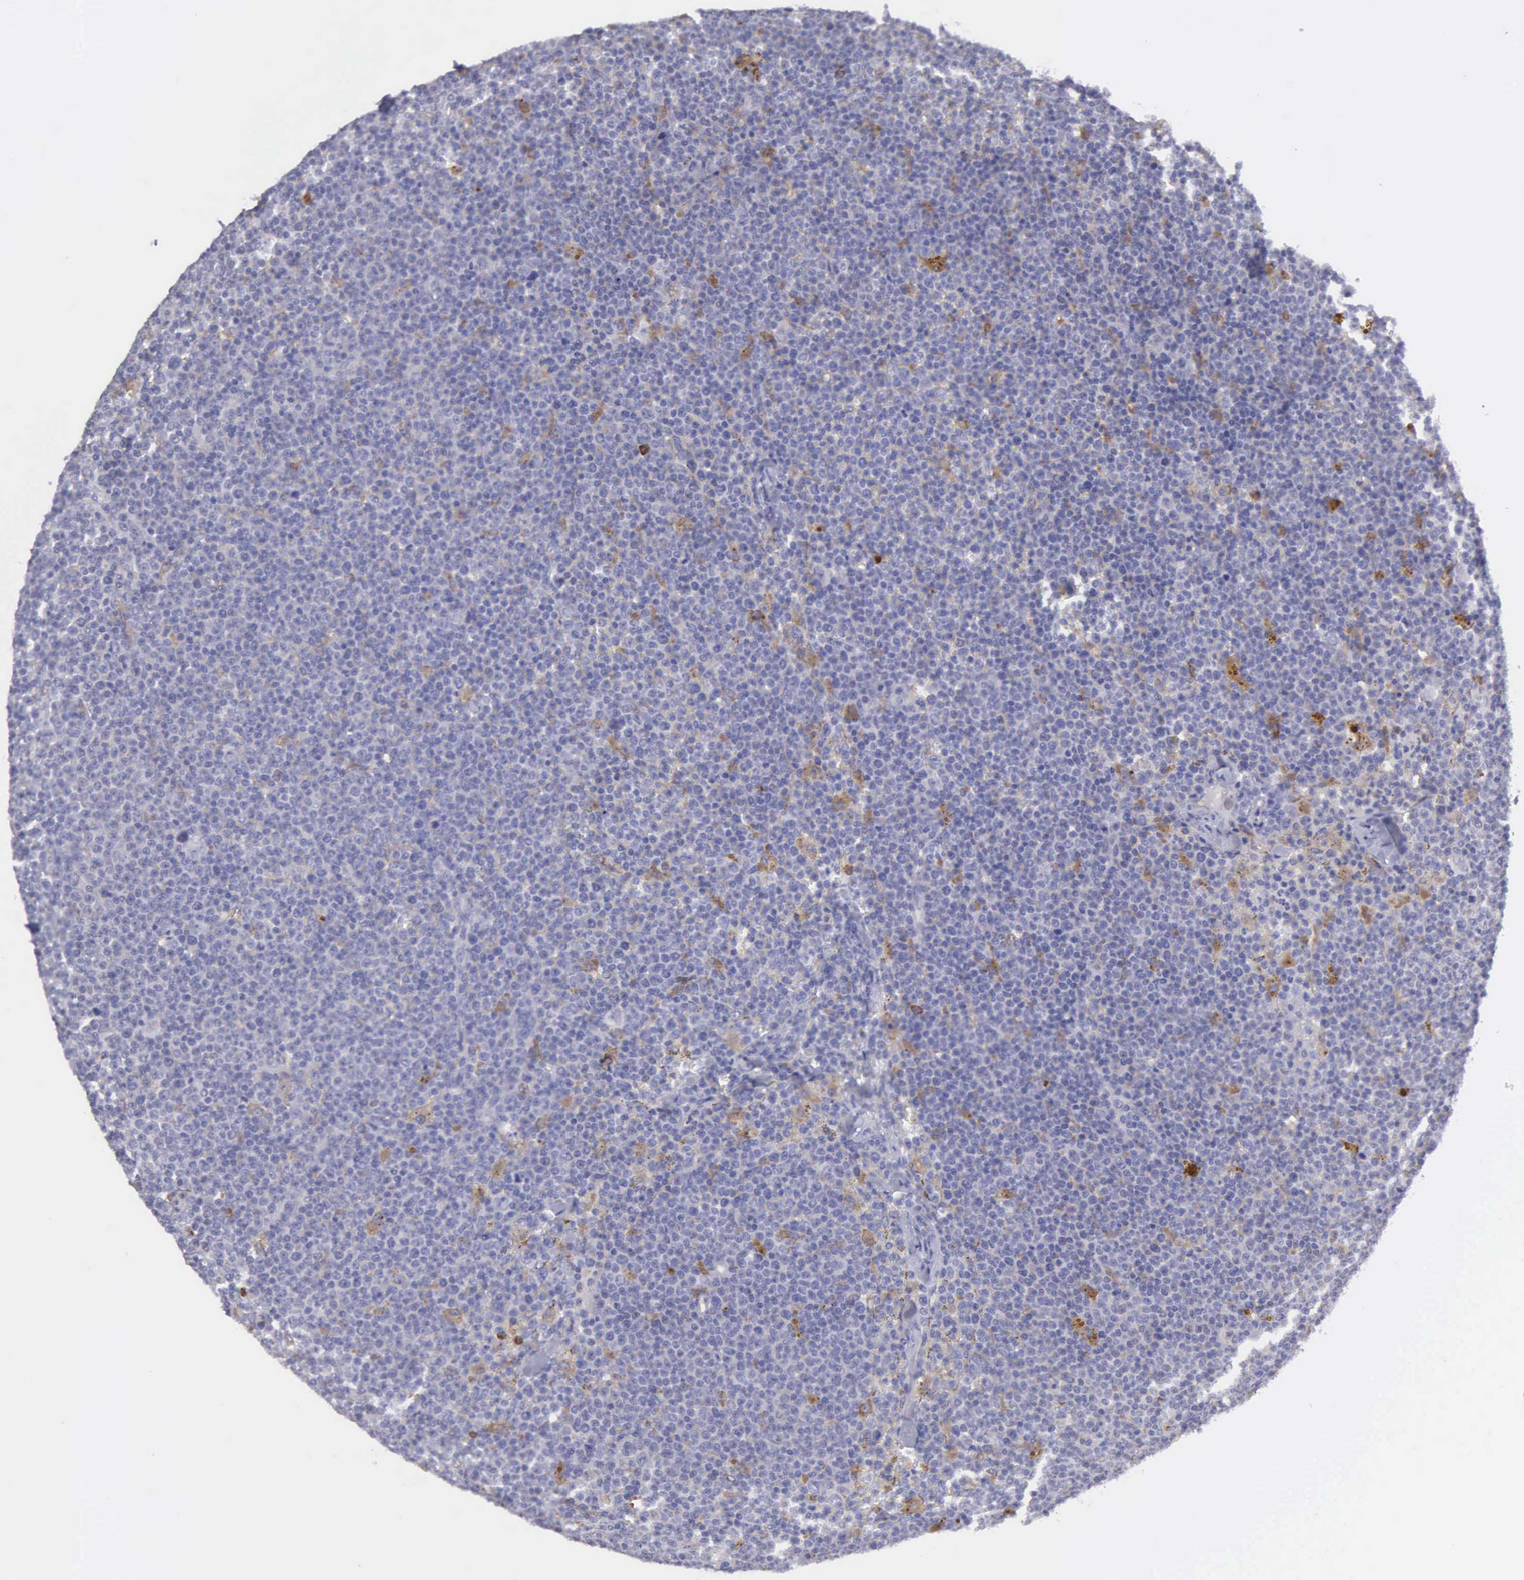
{"staining": {"intensity": "negative", "quantity": "none", "location": "none"}, "tissue": "lymphoma", "cell_type": "Tumor cells", "image_type": "cancer", "snomed": [{"axis": "morphology", "description": "Malignant lymphoma, non-Hodgkin's type, Low grade"}, {"axis": "topography", "description": "Lymph node"}], "caption": "IHC micrograph of neoplastic tissue: human low-grade malignant lymphoma, non-Hodgkin's type stained with DAB (3,3'-diaminobenzidine) demonstrates no significant protein positivity in tumor cells. (DAB immunohistochemistry (IHC) with hematoxylin counter stain).", "gene": "TYRP1", "patient": {"sex": "male", "age": 50}}